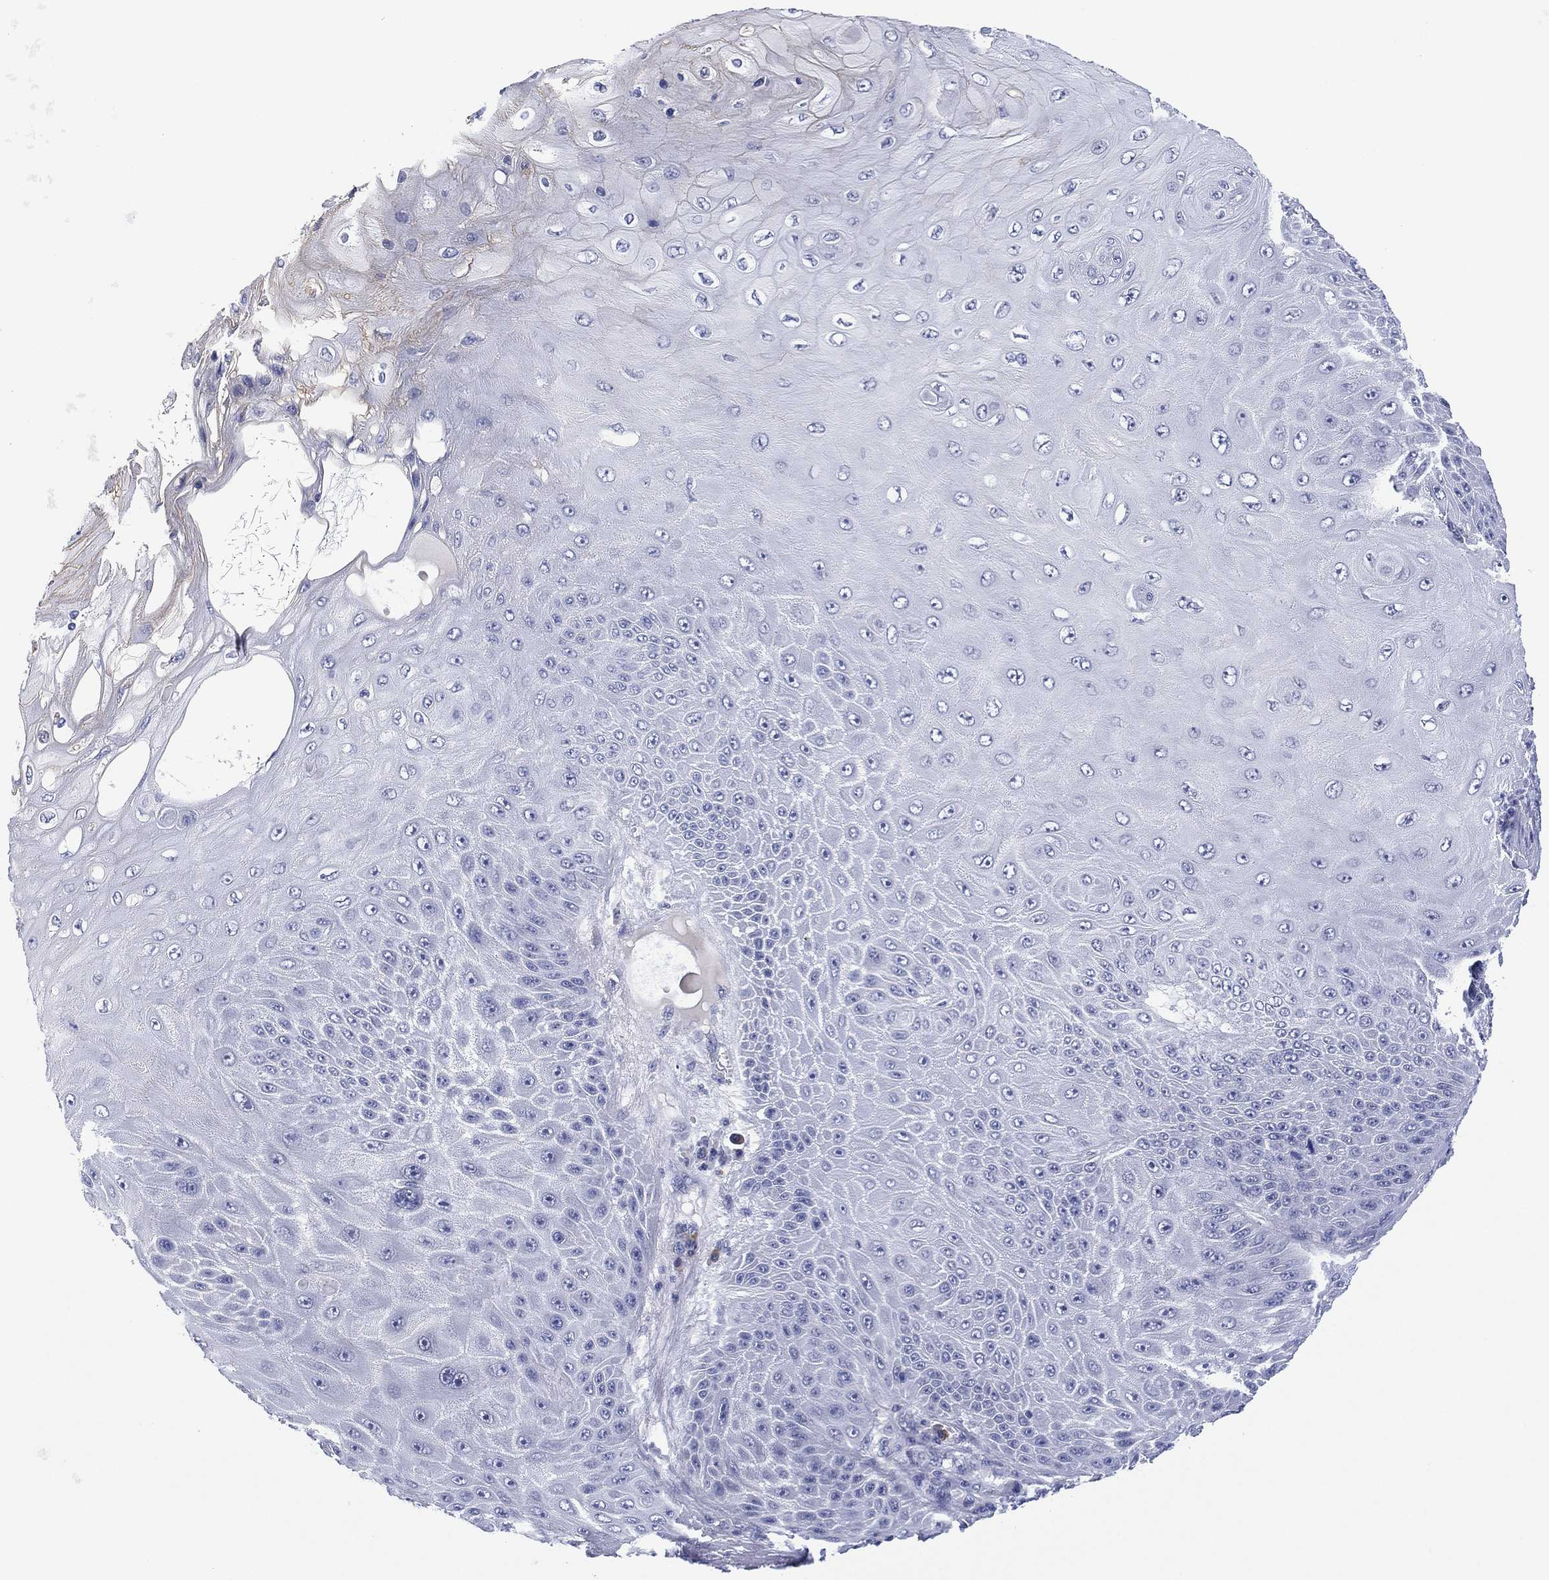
{"staining": {"intensity": "negative", "quantity": "none", "location": "none"}, "tissue": "skin cancer", "cell_type": "Tumor cells", "image_type": "cancer", "snomed": [{"axis": "morphology", "description": "Squamous cell carcinoma, NOS"}, {"axis": "topography", "description": "Skin"}], "caption": "Squamous cell carcinoma (skin) stained for a protein using immunohistochemistry (IHC) exhibits no staining tumor cells.", "gene": "CLIP3", "patient": {"sex": "male", "age": 62}}